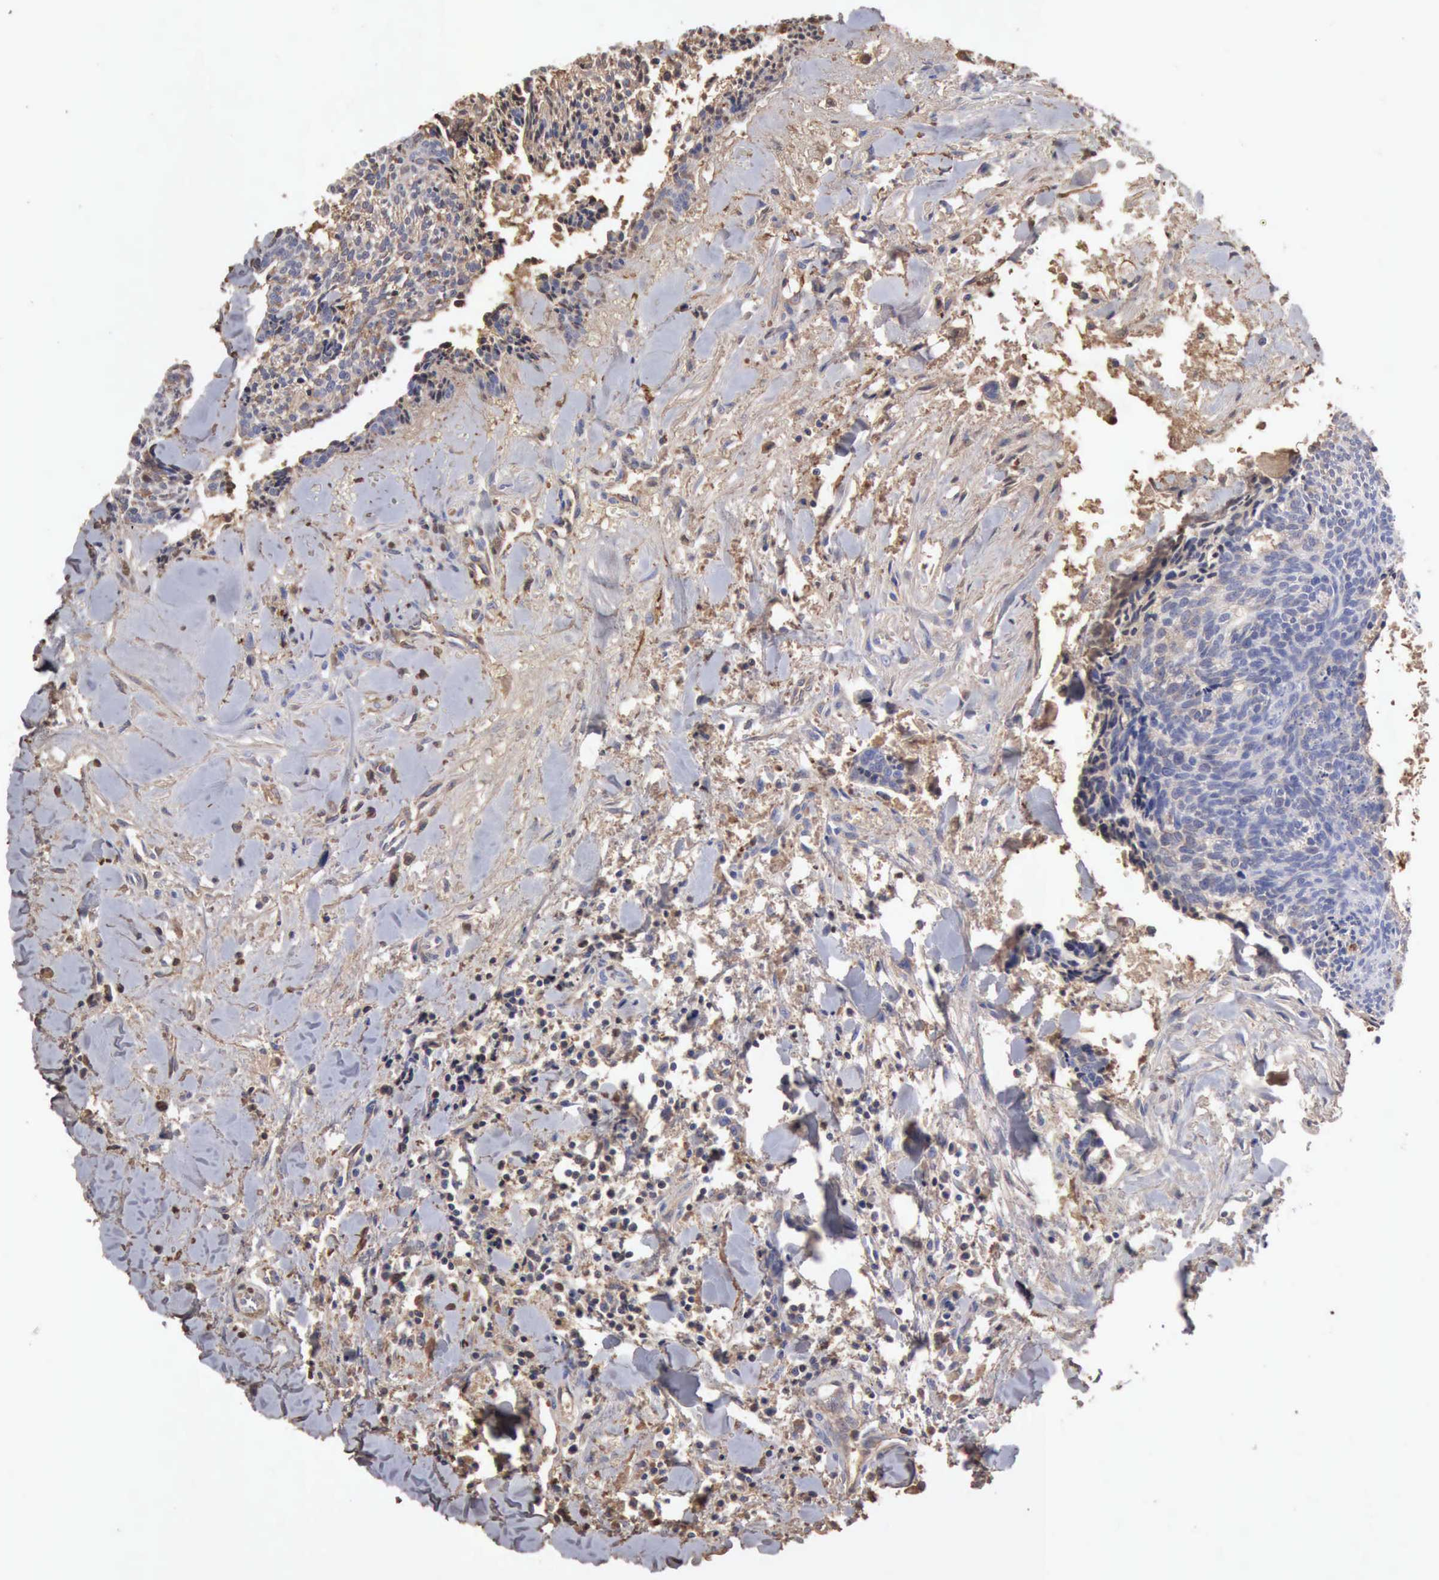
{"staining": {"intensity": "weak", "quantity": "25%-75%", "location": "cytoplasmic/membranous"}, "tissue": "head and neck cancer", "cell_type": "Tumor cells", "image_type": "cancer", "snomed": [{"axis": "morphology", "description": "Squamous cell carcinoma, NOS"}, {"axis": "topography", "description": "Salivary gland"}, {"axis": "topography", "description": "Head-Neck"}], "caption": "Squamous cell carcinoma (head and neck) stained for a protein demonstrates weak cytoplasmic/membranous positivity in tumor cells. (Brightfield microscopy of DAB IHC at high magnification).", "gene": "SERPINA1", "patient": {"sex": "male", "age": 70}}